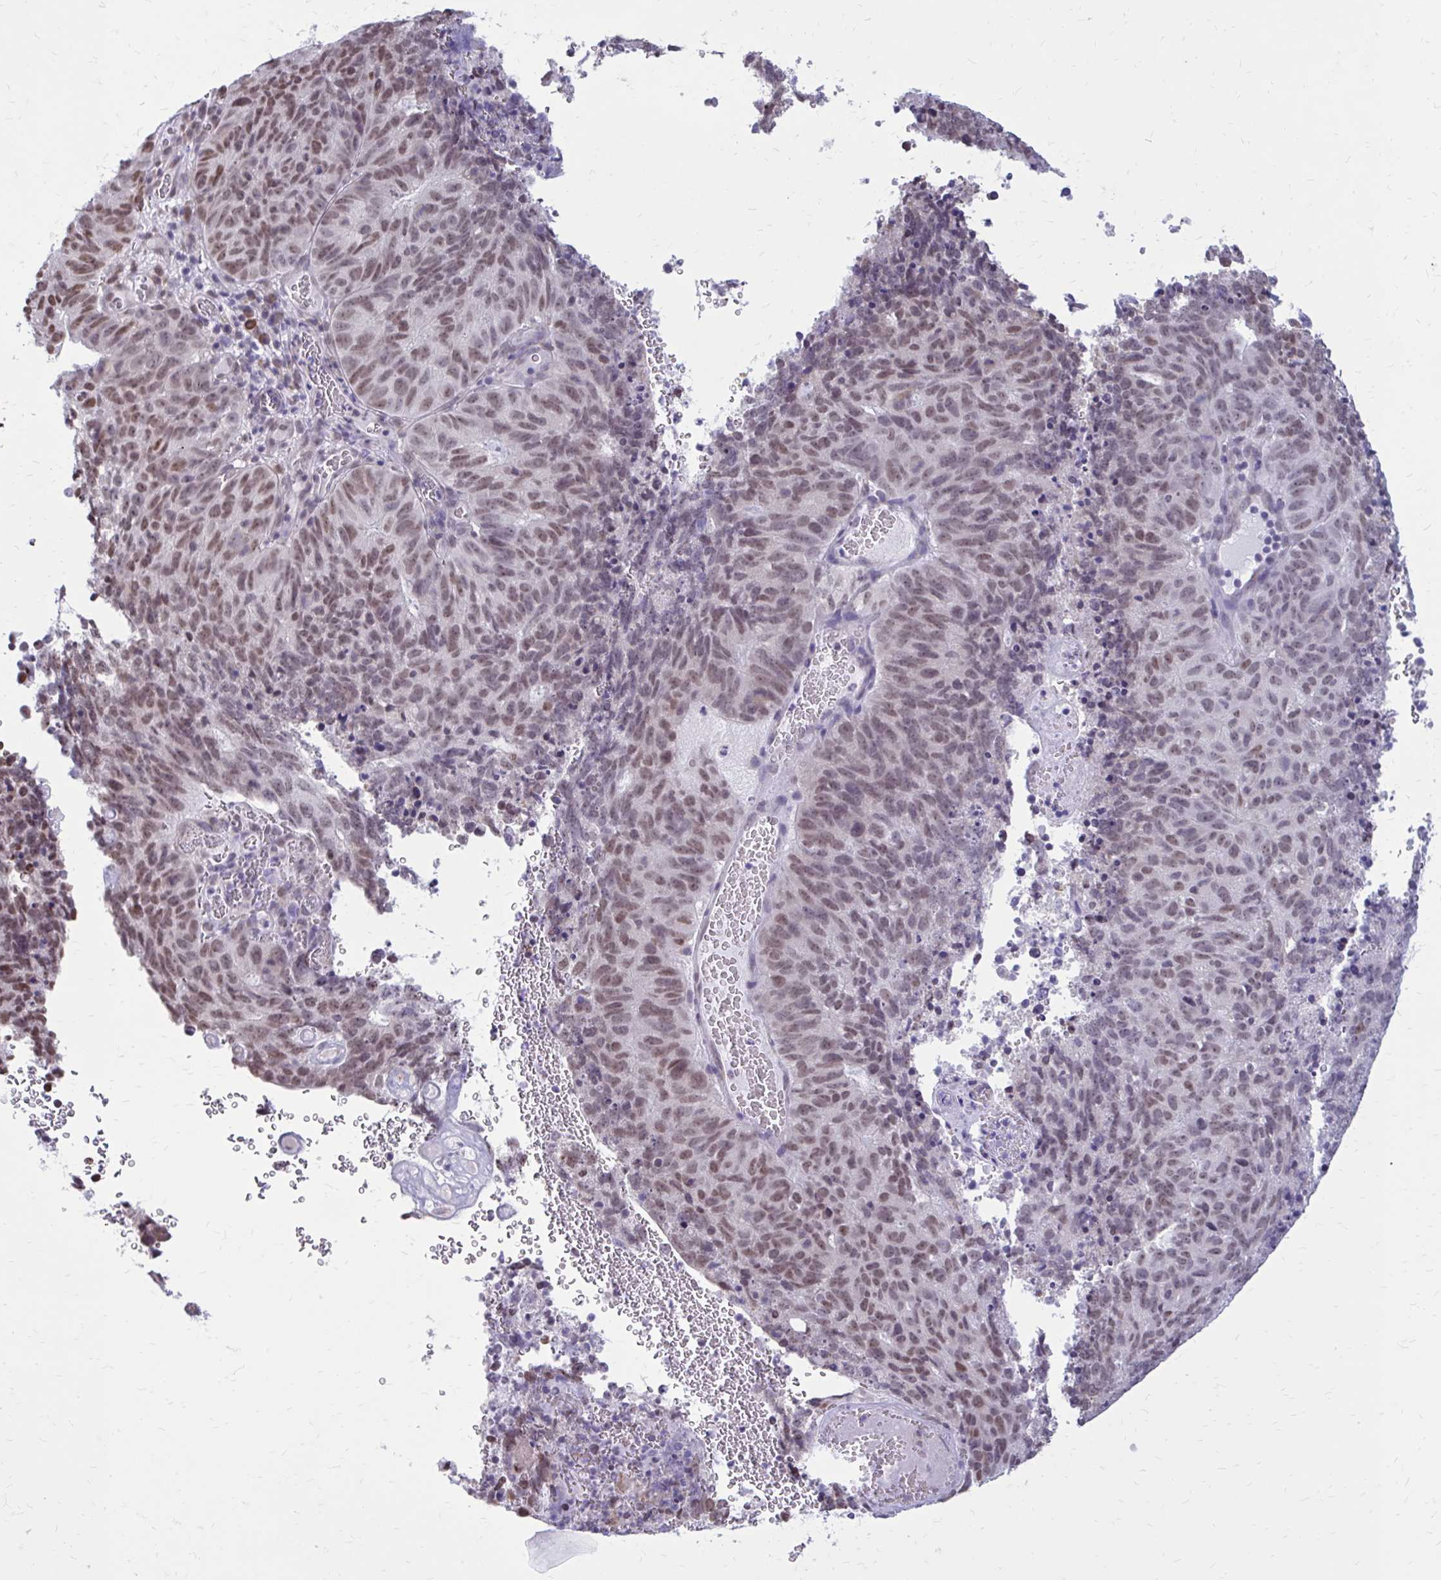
{"staining": {"intensity": "moderate", "quantity": ">75%", "location": "nuclear"}, "tissue": "cervical cancer", "cell_type": "Tumor cells", "image_type": "cancer", "snomed": [{"axis": "morphology", "description": "Adenocarcinoma, NOS"}, {"axis": "topography", "description": "Cervix"}], "caption": "Protein expression analysis of human cervical cancer (adenocarcinoma) reveals moderate nuclear expression in about >75% of tumor cells. The protein is shown in brown color, while the nuclei are stained blue.", "gene": "PROSER1", "patient": {"sex": "female", "age": 38}}